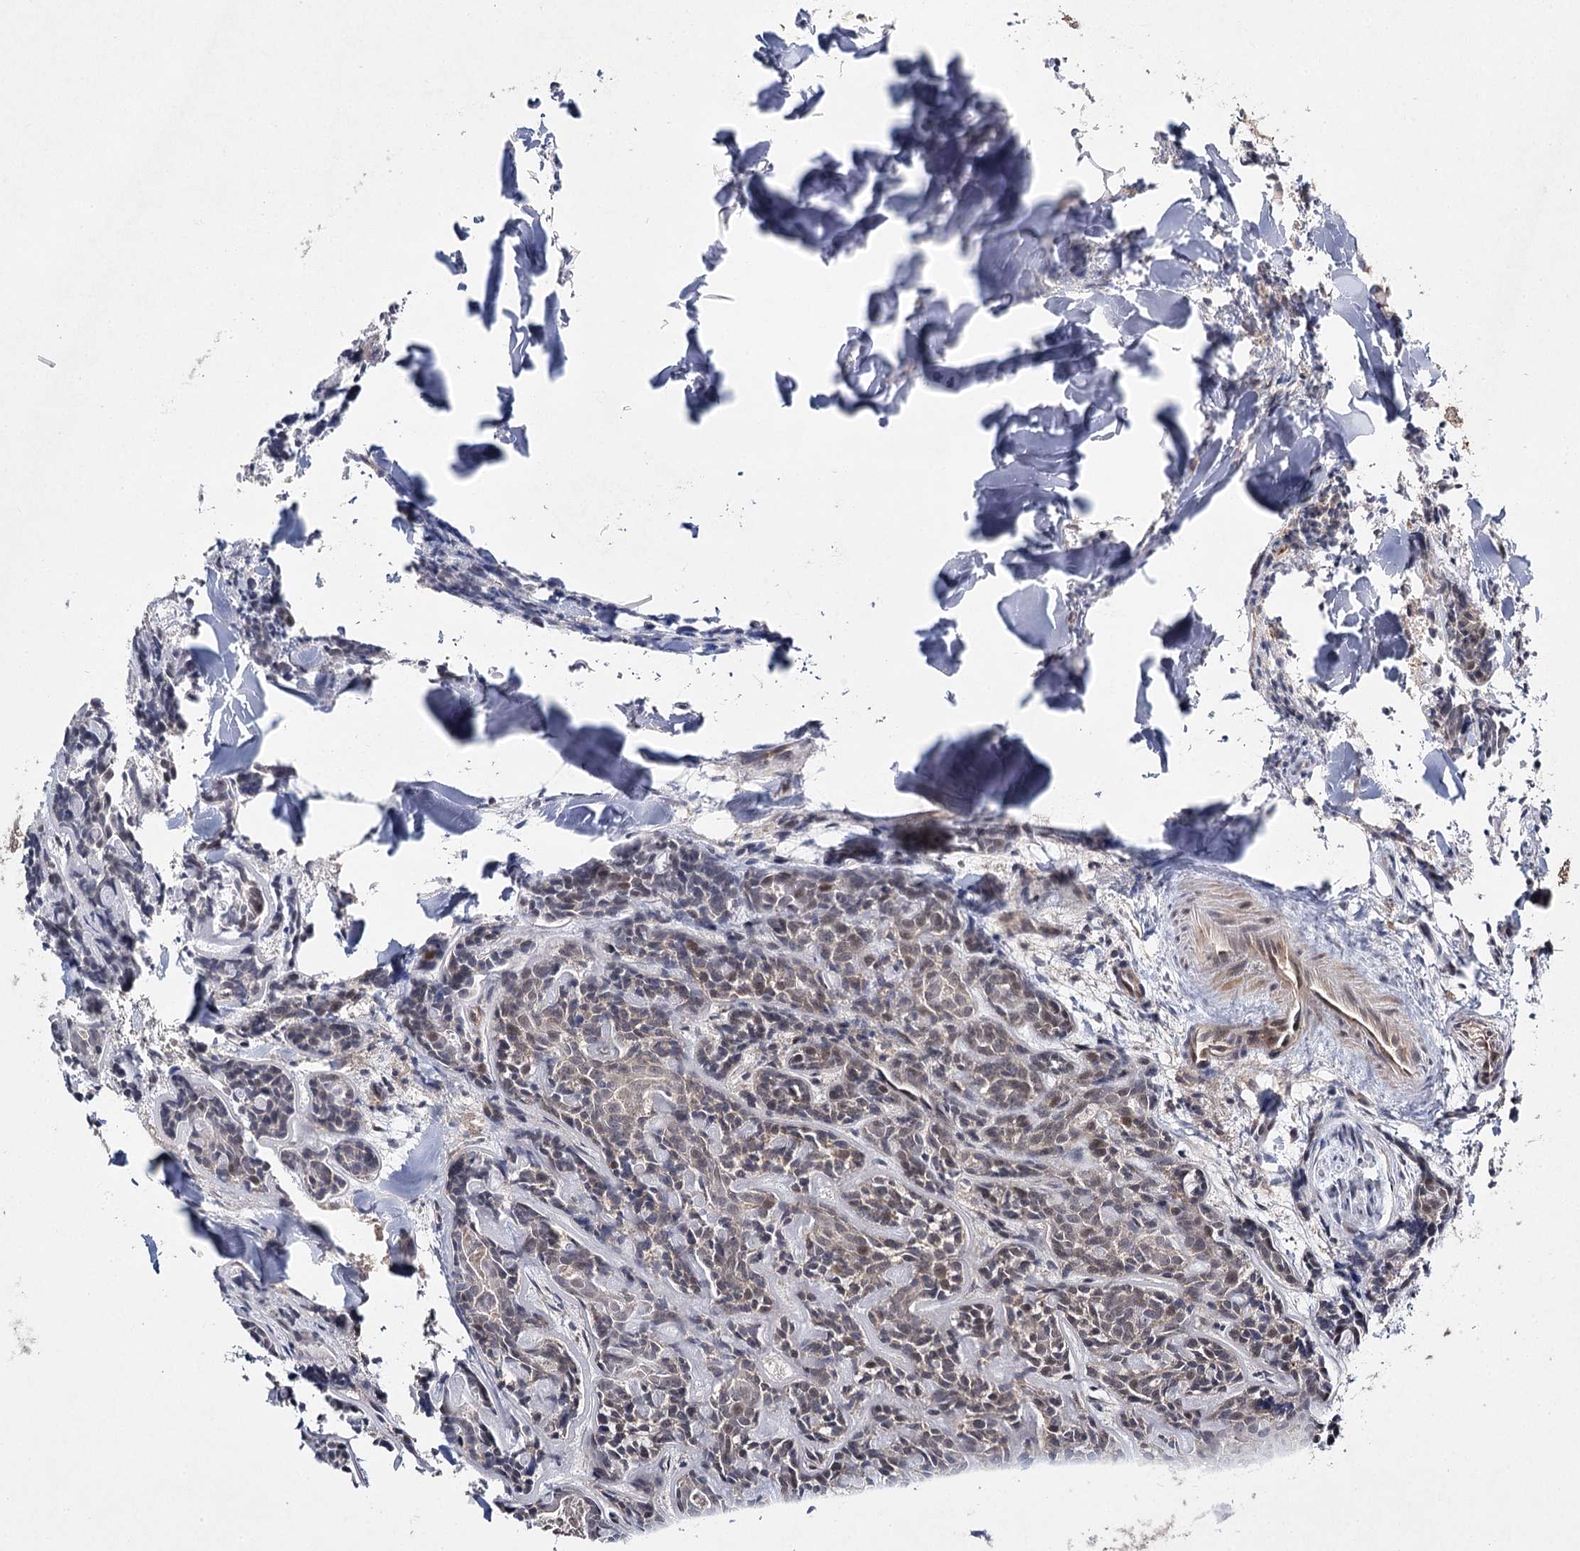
{"staining": {"intensity": "weak", "quantity": "<25%", "location": "nuclear"}, "tissue": "head and neck cancer", "cell_type": "Tumor cells", "image_type": "cancer", "snomed": [{"axis": "morphology", "description": "Adenocarcinoma, NOS"}, {"axis": "topography", "description": "Salivary gland"}, {"axis": "topography", "description": "Head-Neck"}], "caption": "Immunohistochemistry (IHC) of human head and neck cancer demonstrates no expression in tumor cells.", "gene": "WDR44", "patient": {"sex": "female", "age": 63}}